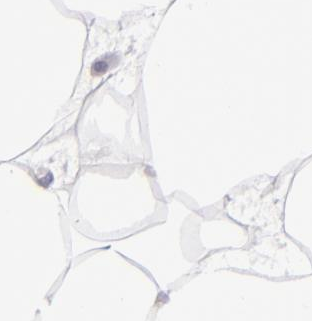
{"staining": {"intensity": "negative", "quantity": "none", "location": "none"}, "tissue": "adipose tissue", "cell_type": "Adipocytes", "image_type": "normal", "snomed": [{"axis": "morphology", "description": "Normal tissue, NOS"}, {"axis": "morphology", "description": "Duct carcinoma"}, {"axis": "topography", "description": "Breast"}, {"axis": "topography", "description": "Adipose tissue"}], "caption": "This is an IHC photomicrograph of benign human adipose tissue. There is no positivity in adipocytes.", "gene": "CD22", "patient": {"sex": "female", "age": 37}}